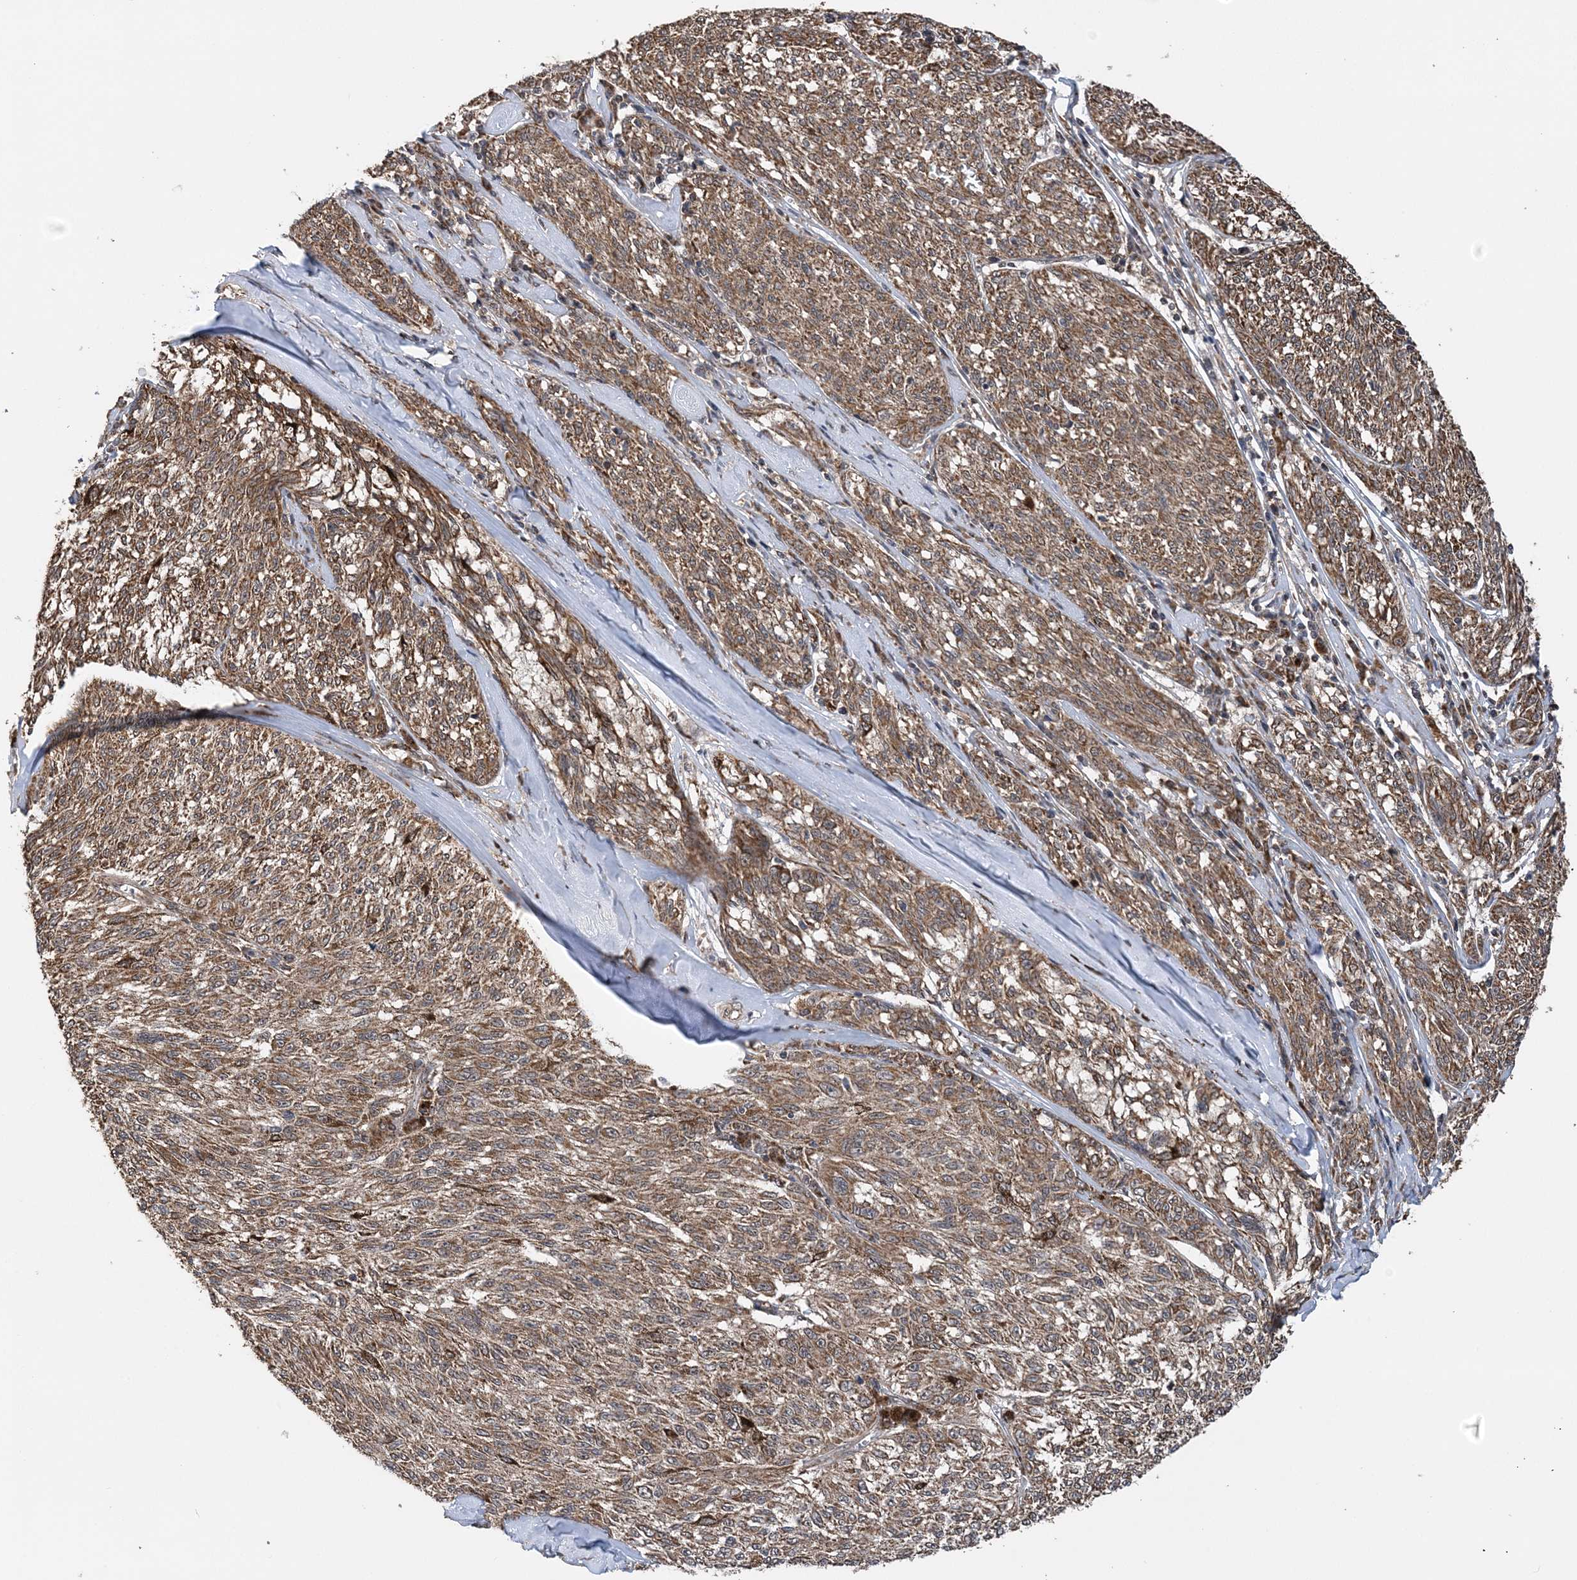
{"staining": {"intensity": "moderate", "quantity": ">75%", "location": "cytoplasmic/membranous"}, "tissue": "melanoma", "cell_type": "Tumor cells", "image_type": "cancer", "snomed": [{"axis": "morphology", "description": "Malignant melanoma, NOS"}, {"axis": "topography", "description": "Skin"}], "caption": "Brown immunohistochemical staining in malignant melanoma shows moderate cytoplasmic/membranous expression in approximately >75% of tumor cells. (brown staining indicates protein expression, while blue staining denotes nuclei).", "gene": "PCBP1", "patient": {"sex": "female", "age": 72}}